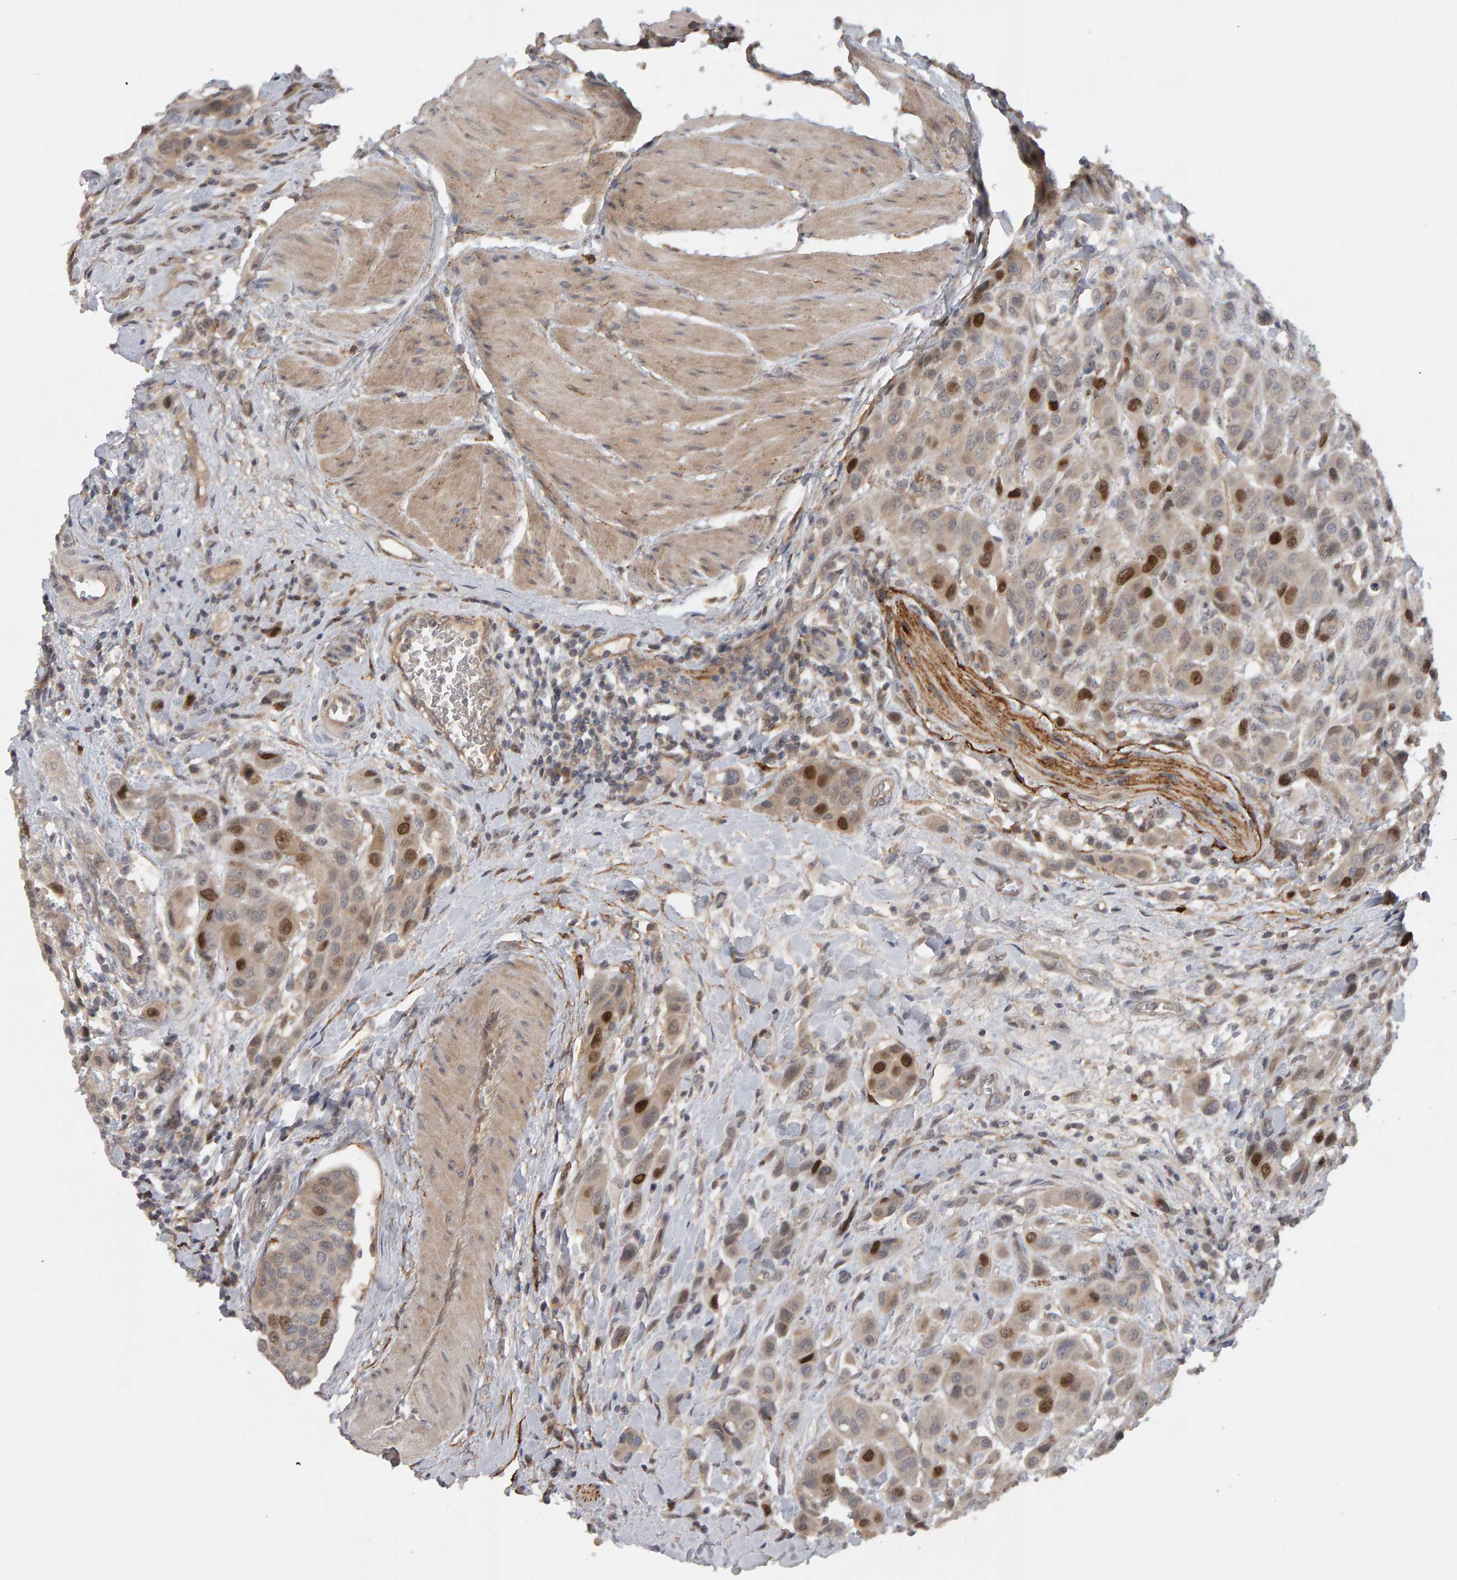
{"staining": {"intensity": "moderate", "quantity": "25%-75%", "location": "nuclear"}, "tissue": "urothelial cancer", "cell_type": "Tumor cells", "image_type": "cancer", "snomed": [{"axis": "morphology", "description": "Urothelial carcinoma, High grade"}, {"axis": "topography", "description": "Urinary bladder"}], "caption": "DAB (3,3'-diaminobenzidine) immunohistochemical staining of human urothelial cancer demonstrates moderate nuclear protein staining in about 25%-75% of tumor cells. The protein of interest is shown in brown color, while the nuclei are stained blue.", "gene": "CDCA5", "patient": {"sex": "male", "age": 50}}